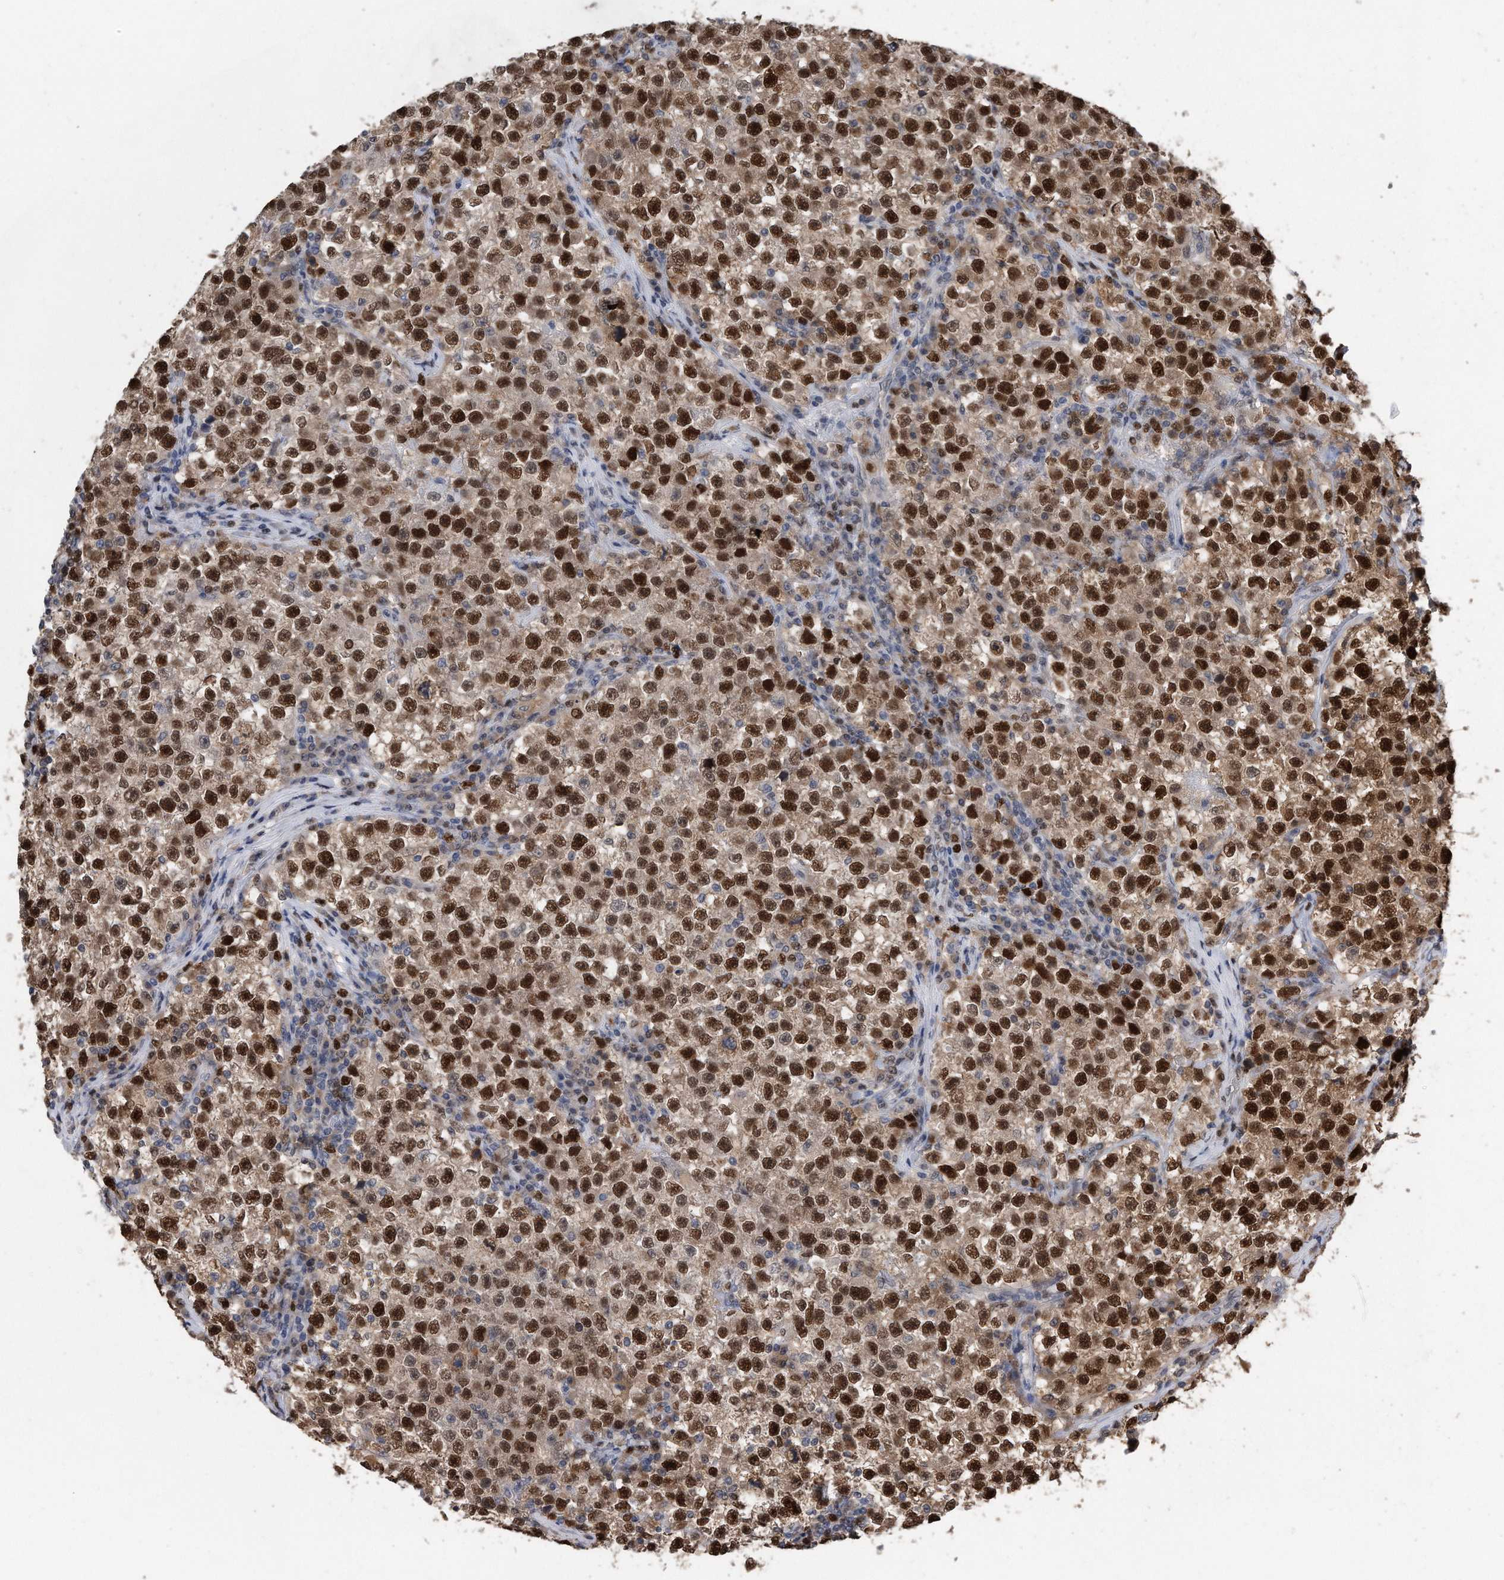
{"staining": {"intensity": "strong", "quantity": ">75%", "location": "nuclear"}, "tissue": "testis cancer", "cell_type": "Tumor cells", "image_type": "cancer", "snomed": [{"axis": "morphology", "description": "Seminoma, NOS"}, {"axis": "topography", "description": "Testis"}], "caption": "This micrograph demonstrates immunohistochemistry staining of human seminoma (testis), with high strong nuclear staining in approximately >75% of tumor cells.", "gene": "PCNA", "patient": {"sex": "male", "age": 22}}